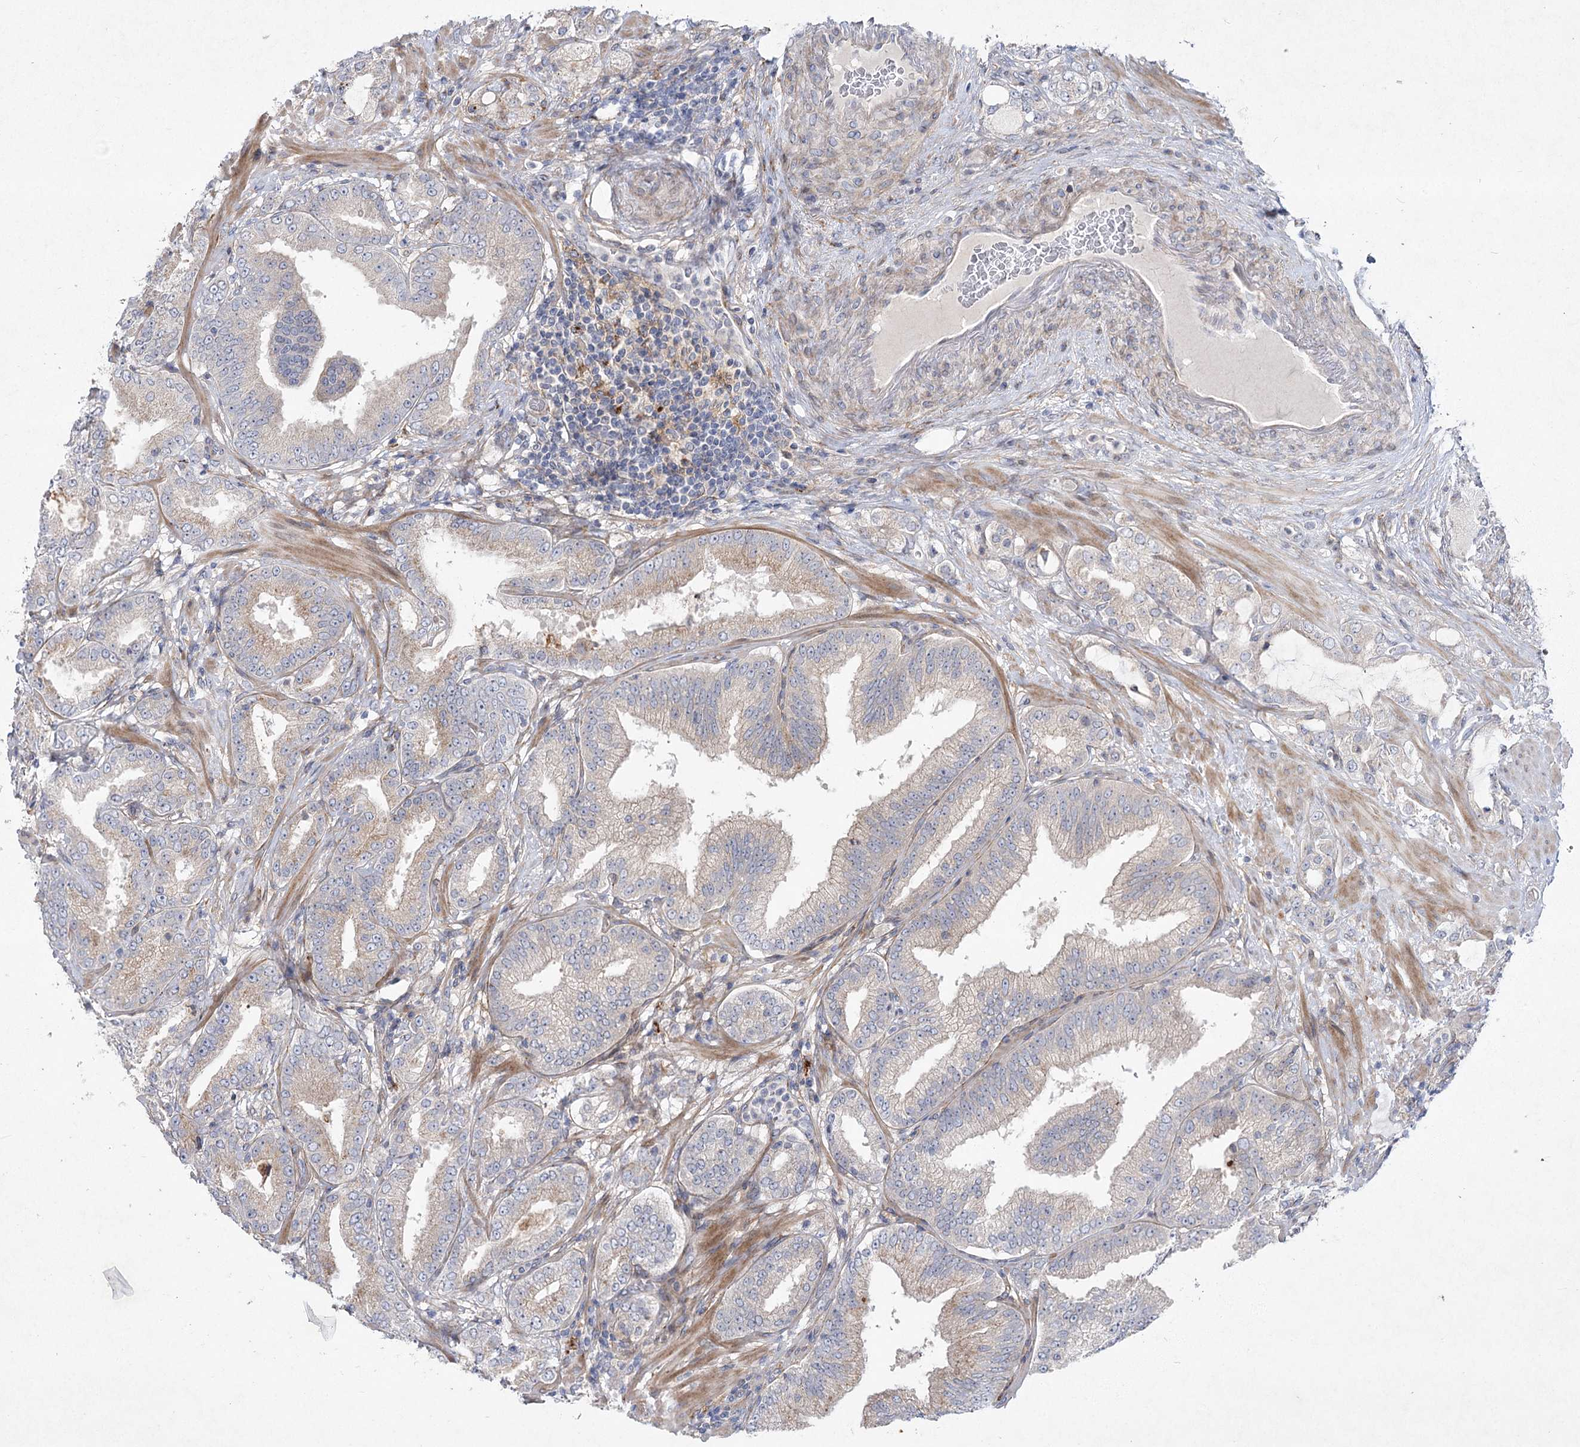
{"staining": {"intensity": "weak", "quantity": "<25%", "location": "cytoplasmic/membranous"}, "tissue": "prostate cancer", "cell_type": "Tumor cells", "image_type": "cancer", "snomed": [{"axis": "morphology", "description": "Adenocarcinoma, High grade"}, {"axis": "topography", "description": "Prostate"}], "caption": "Tumor cells show no significant protein positivity in high-grade adenocarcinoma (prostate).", "gene": "SH3BP5L", "patient": {"sex": "male", "age": 64}}